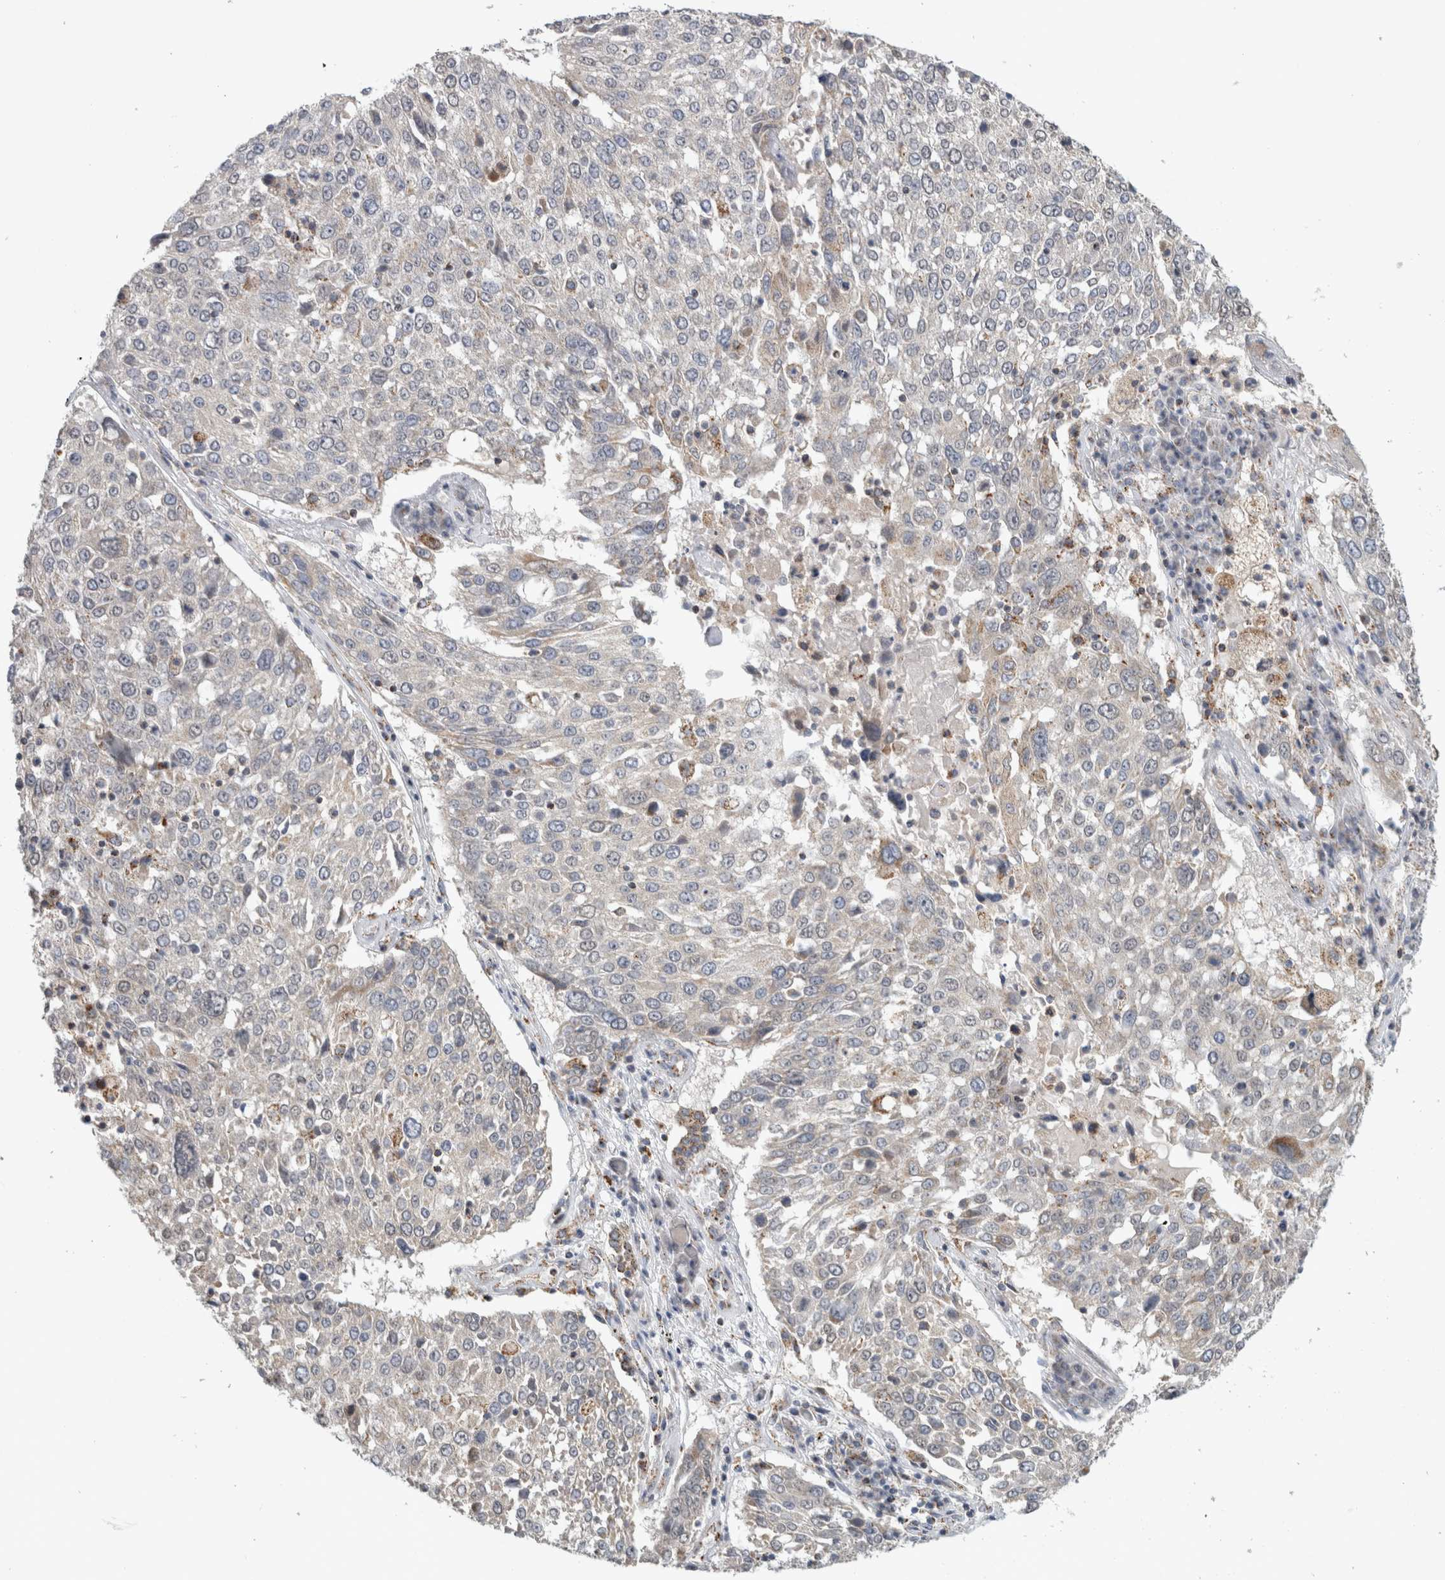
{"staining": {"intensity": "negative", "quantity": "none", "location": "none"}, "tissue": "lung cancer", "cell_type": "Tumor cells", "image_type": "cancer", "snomed": [{"axis": "morphology", "description": "Squamous cell carcinoma, NOS"}, {"axis": "topography", "description": "Lung"}], "caption": "Tumor cells show no significant protein expression in lung squamous cell carcinoma.", "gene": "RAB18", "patient": {"sex": "male", "age": 65}}